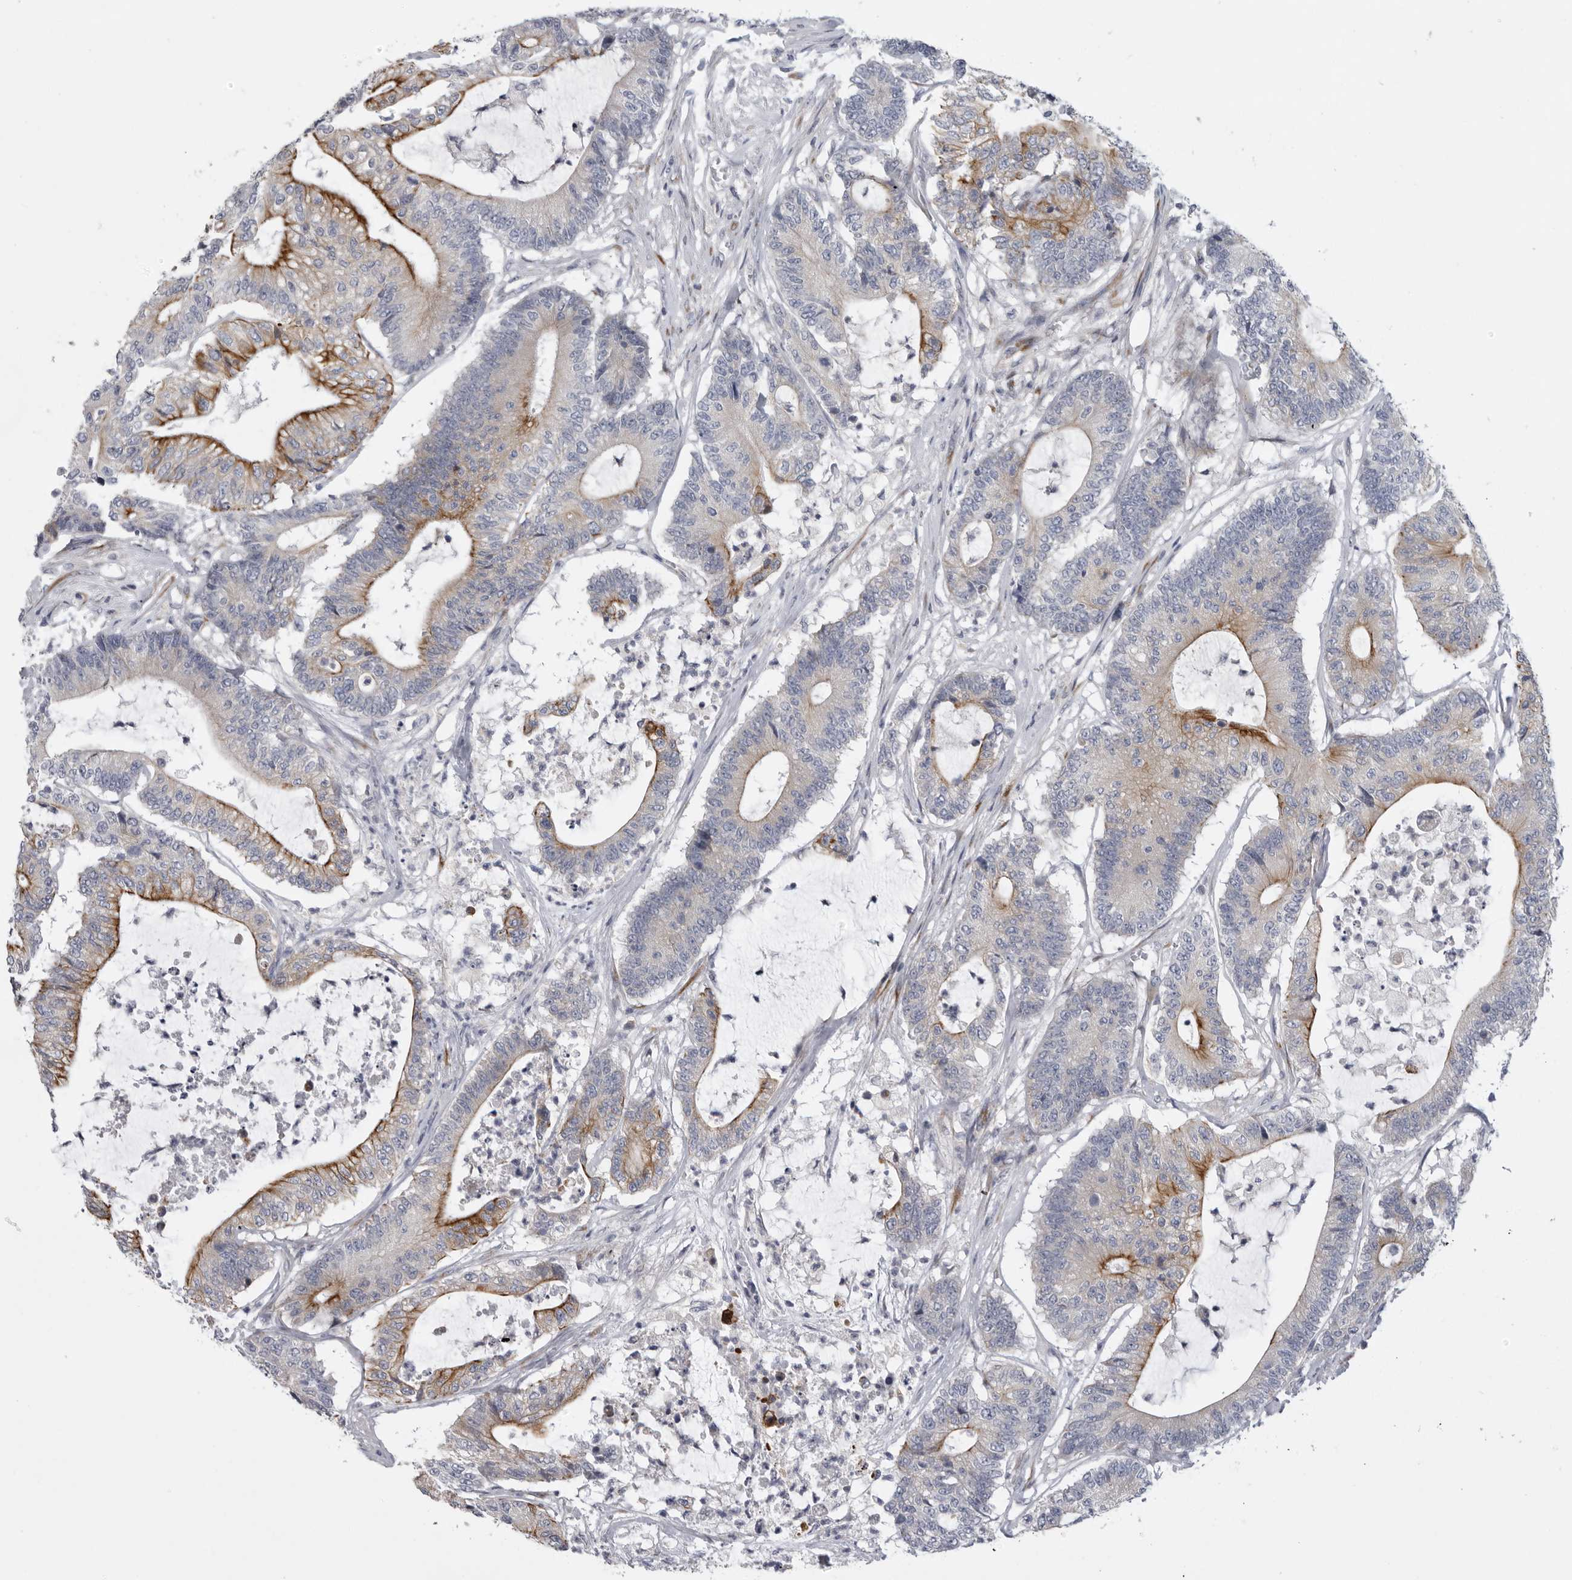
{"staining": {"intensity": "moderate", "quantity": "25%-75%", "location": "cytoplasmic/membranous"}, "tissue": "colorectal cancer", "cell_type": "Tumor cells", "image_type": "cancer", "snomed": [{"axis": "morphology", "description": "Adenocarcinoma, NOS"}, {"axis": "topography", "description": "Colon"}], "caption": "Moderate cytoplasmic/membranous staining for a protein is appreciated in approximately 25%-75% of tumor cells of colorectal adenocarcinoma using immunohistochemistry.", "gene": "USP24", "patient": {"sex": "female", "age": 84}}